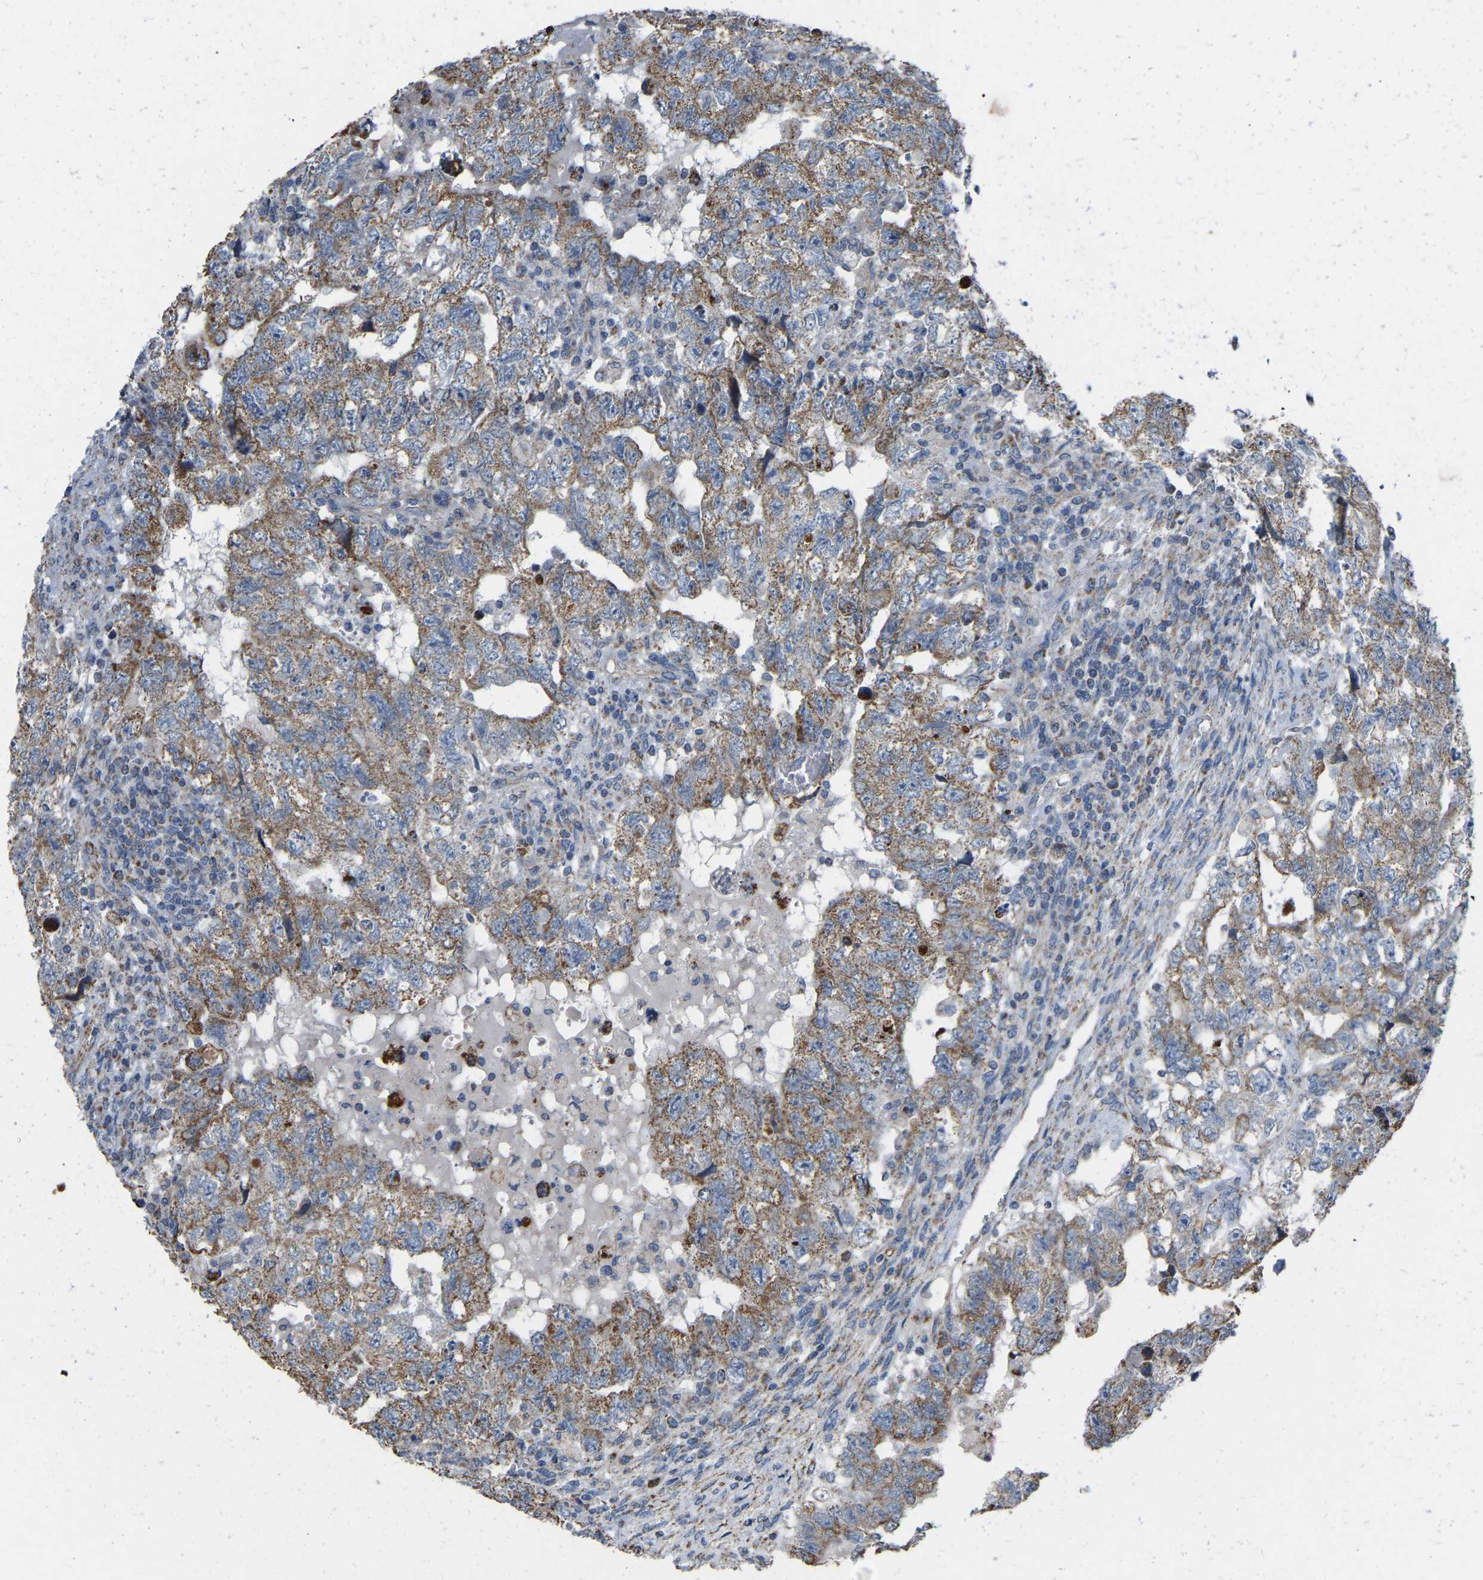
{"staining": {"intensity": "moderate", "quantity": ">75%", "location": "cytoplasmic/membranous"}, "tissue": "testis cancer", "cell_type": "Tumor cells", "image_type": "cancer", "snomed": [{"axis": "morphology", "description": "Carcinoma, Embryonal, NOS"}, {"axis": "topography", "description": "Testis"}], "caption": "The micrograph demonstrates staining of embryonal carcinoma (testis), revealing moderate cytoplasmic/membranous protein expression (brown color) within tumor cells.", "gene": "BCL10", "patient": {"sex": "male", "age": 36}}